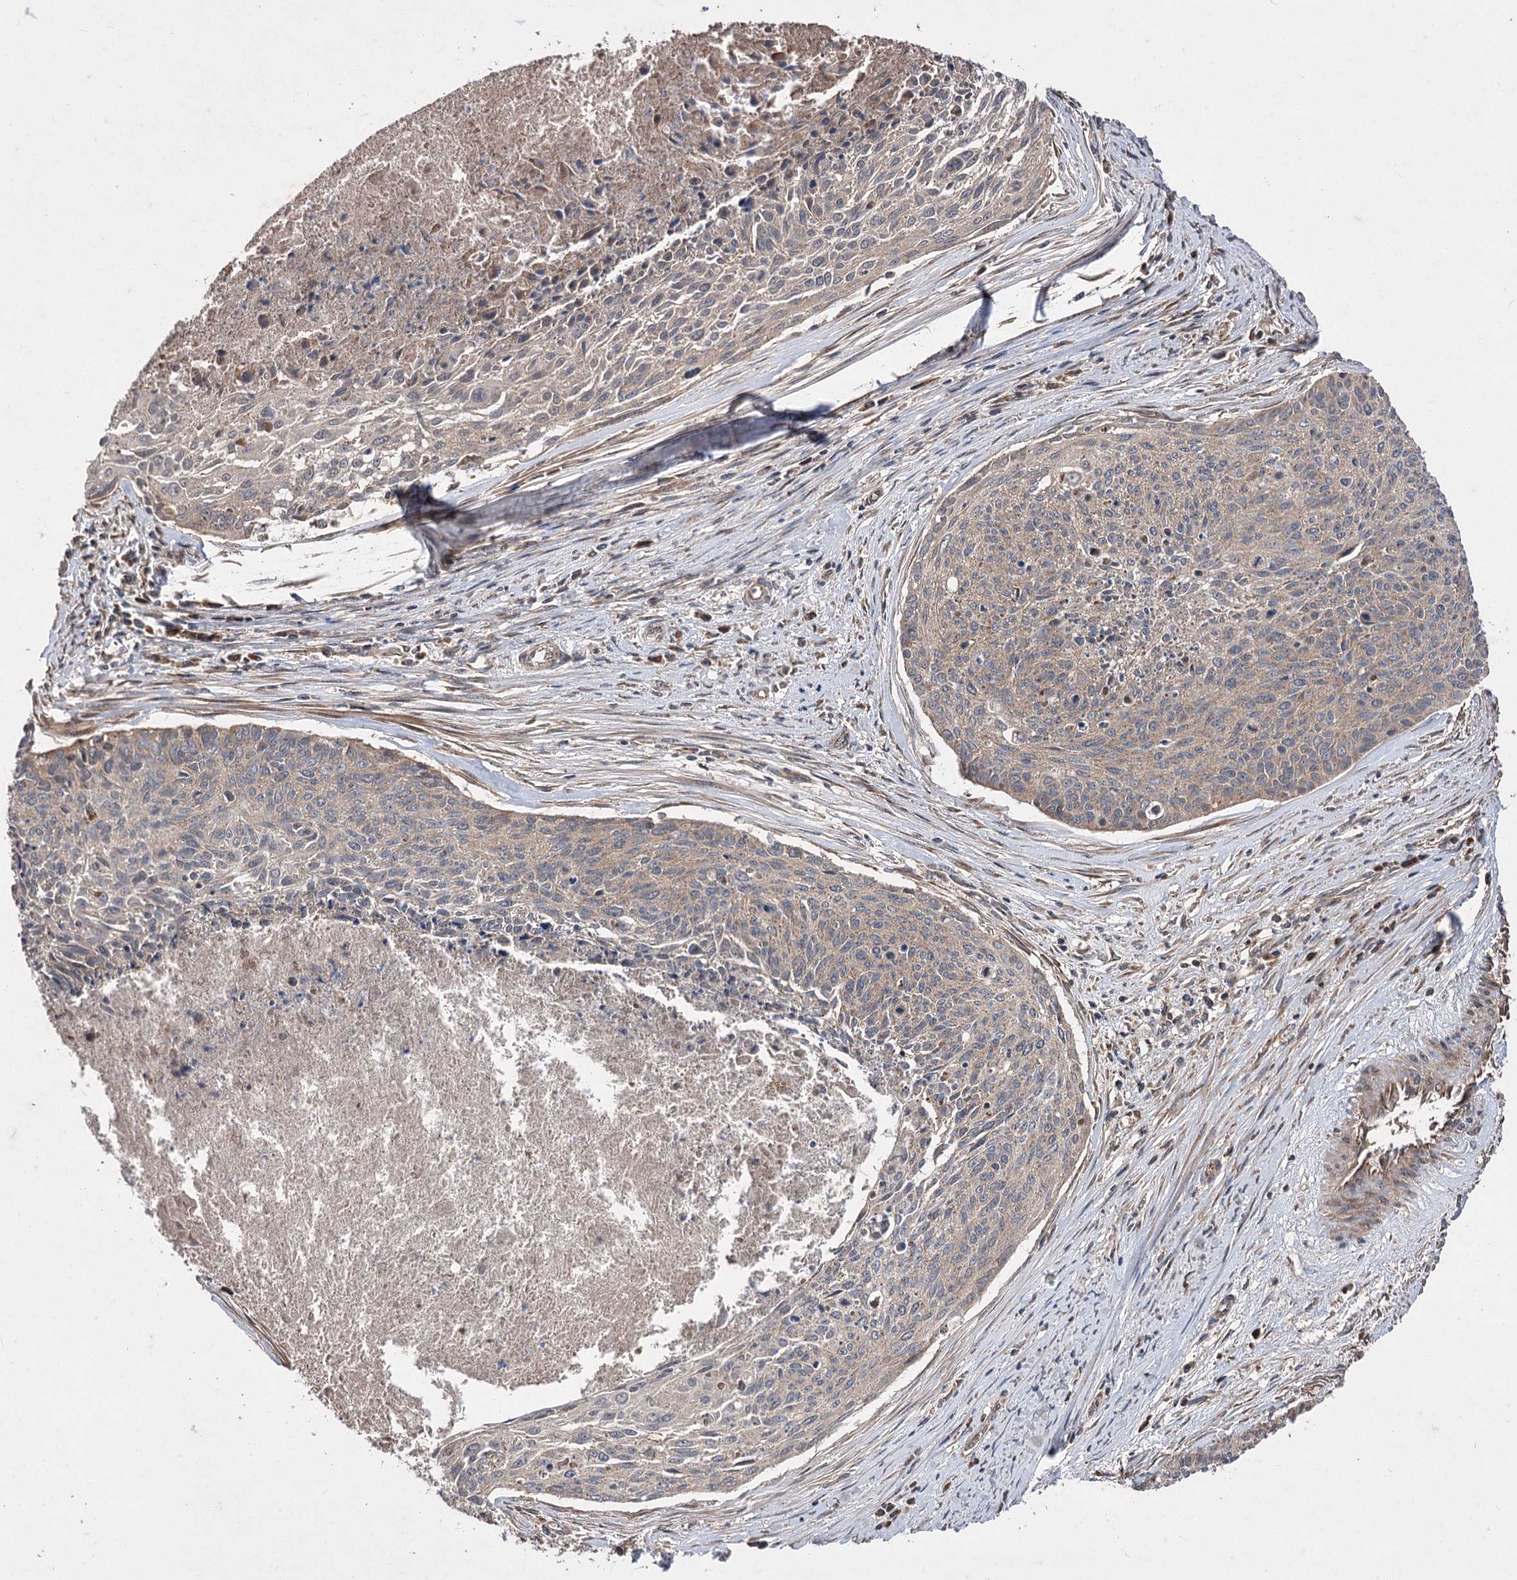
{"staining": {"intensity": "moderate", "quantity": ">75%", "location": "cytoplasmic/membranous"}, "tissue": "cervical cancer", "cell_type": "Tumor cells", "image_type": "cancer", "snomed": [{"axis": "morphology", "description": "Squamous cell carcinoma, NOS"}, {"axis": "topography", "description": "Cervix"}], "caption": "The immunohistochemical stain highlights moderate cytoplasmic/membranous staining in tumor cells of cervical squamous cell carcinoma tissue.", "gene": "RASSF3", "patient": {"sex": "female", "age": 55}}